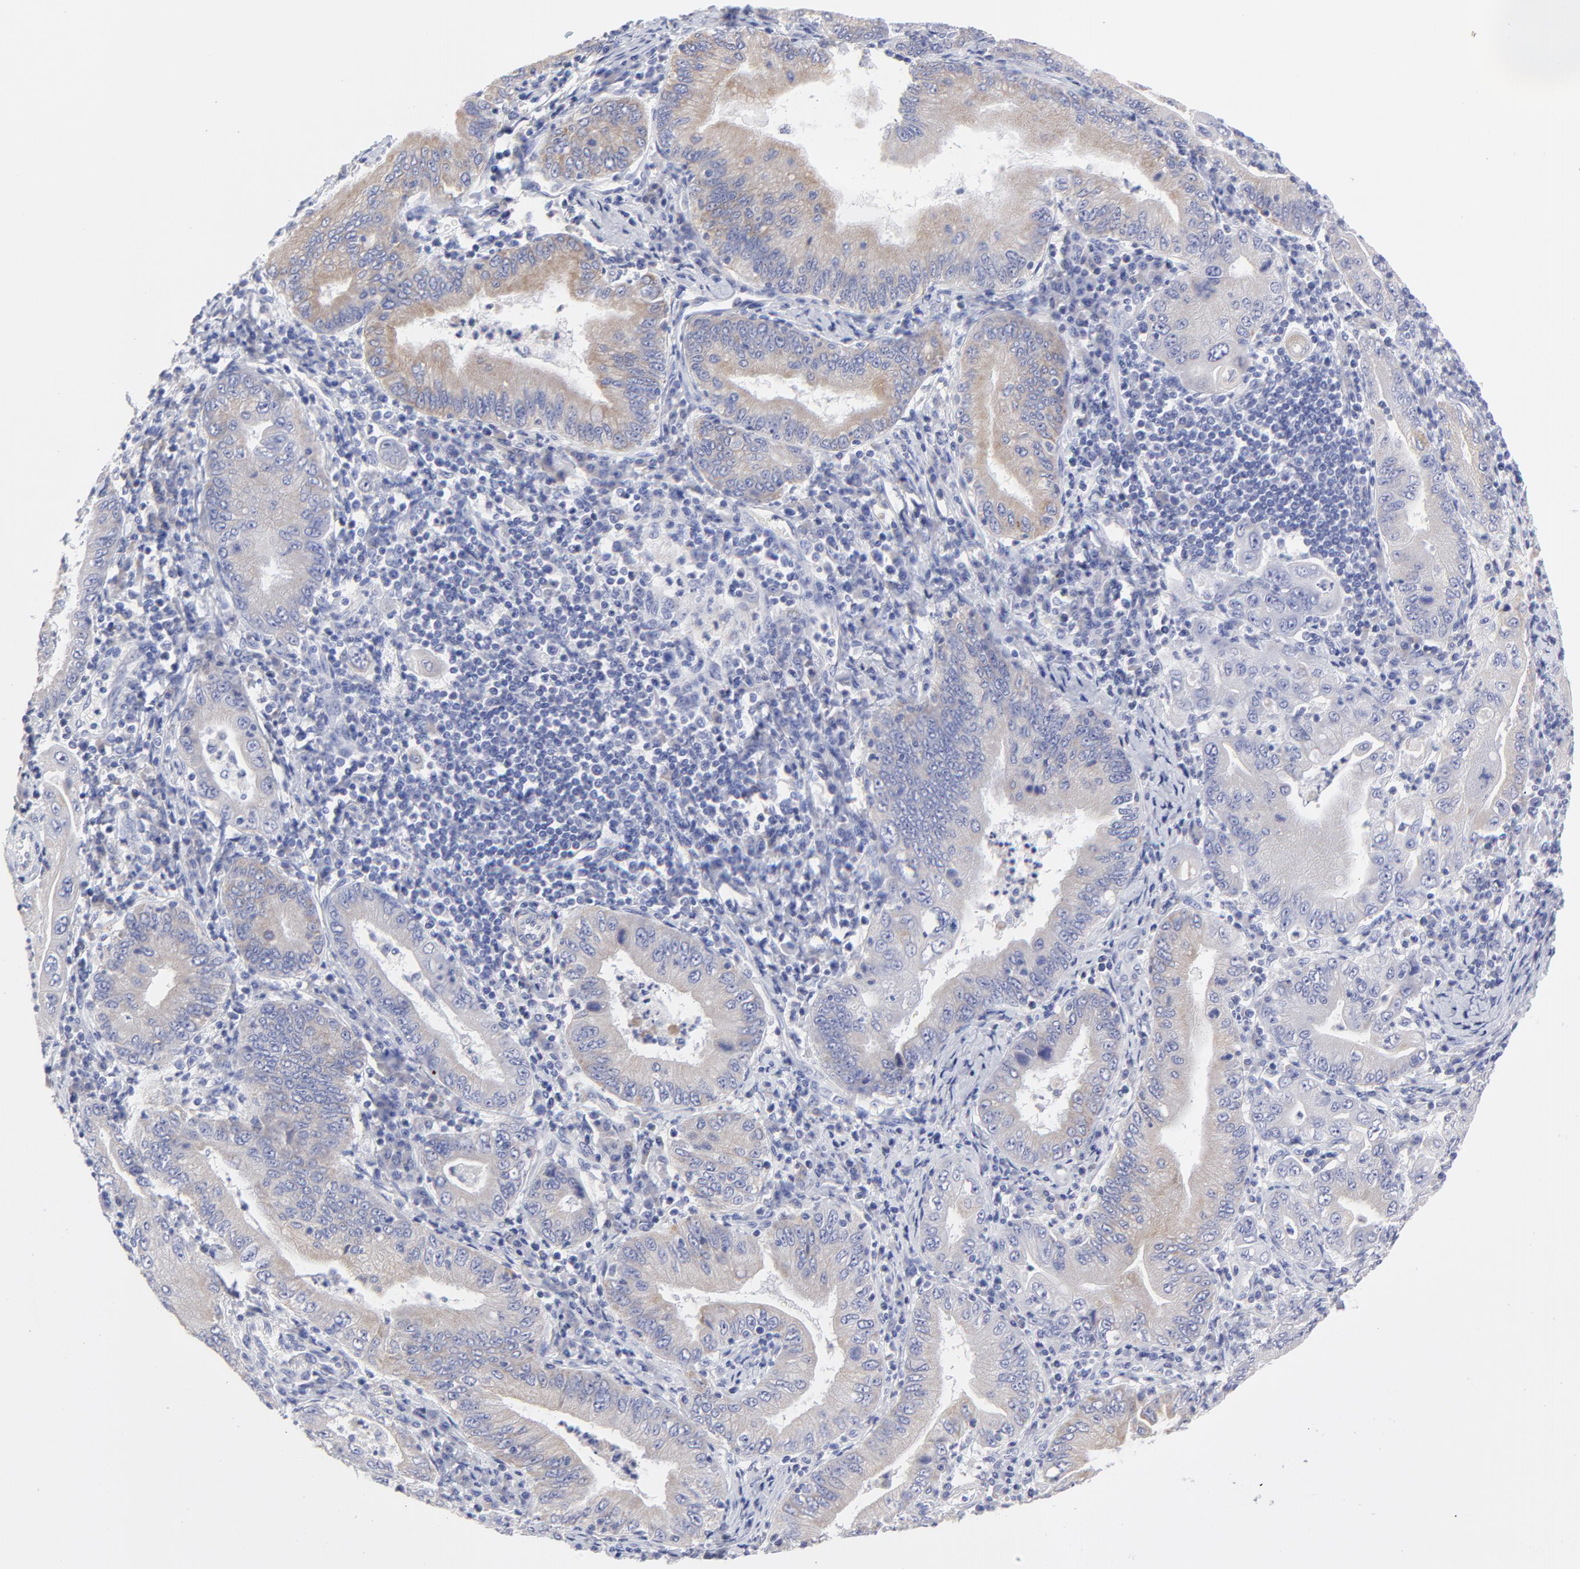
{"staining": {"intensity": "moderate", "quantity": ">75%", "location": "cytoplasmic/membranous"}, "tissue": "stomach cancer", "cell_type": "Tumor cells", "image_type": "cancer", "snomed": [{"axis": "morphology", "description": "Normal tissue, NOS"}, {"axis": "morphology", "description": "Adenocarcinoma, NOS"}, {"axis": "topography", "description": "Esophagus"}, {"axis": "topography", "description": "Stomach, upper"}, {"axis": "topography", "description": "Peripheral nerve tissue"}], "caption": "Brown immunohistochemical staining in human stomach cancer (adenocarcinoma) reveals moderate cytoplasmic/membranous expression in approximately >75% of tumor cells.", "gene": "DUSP9", "patient": {"sex": "male", "age": 62}}